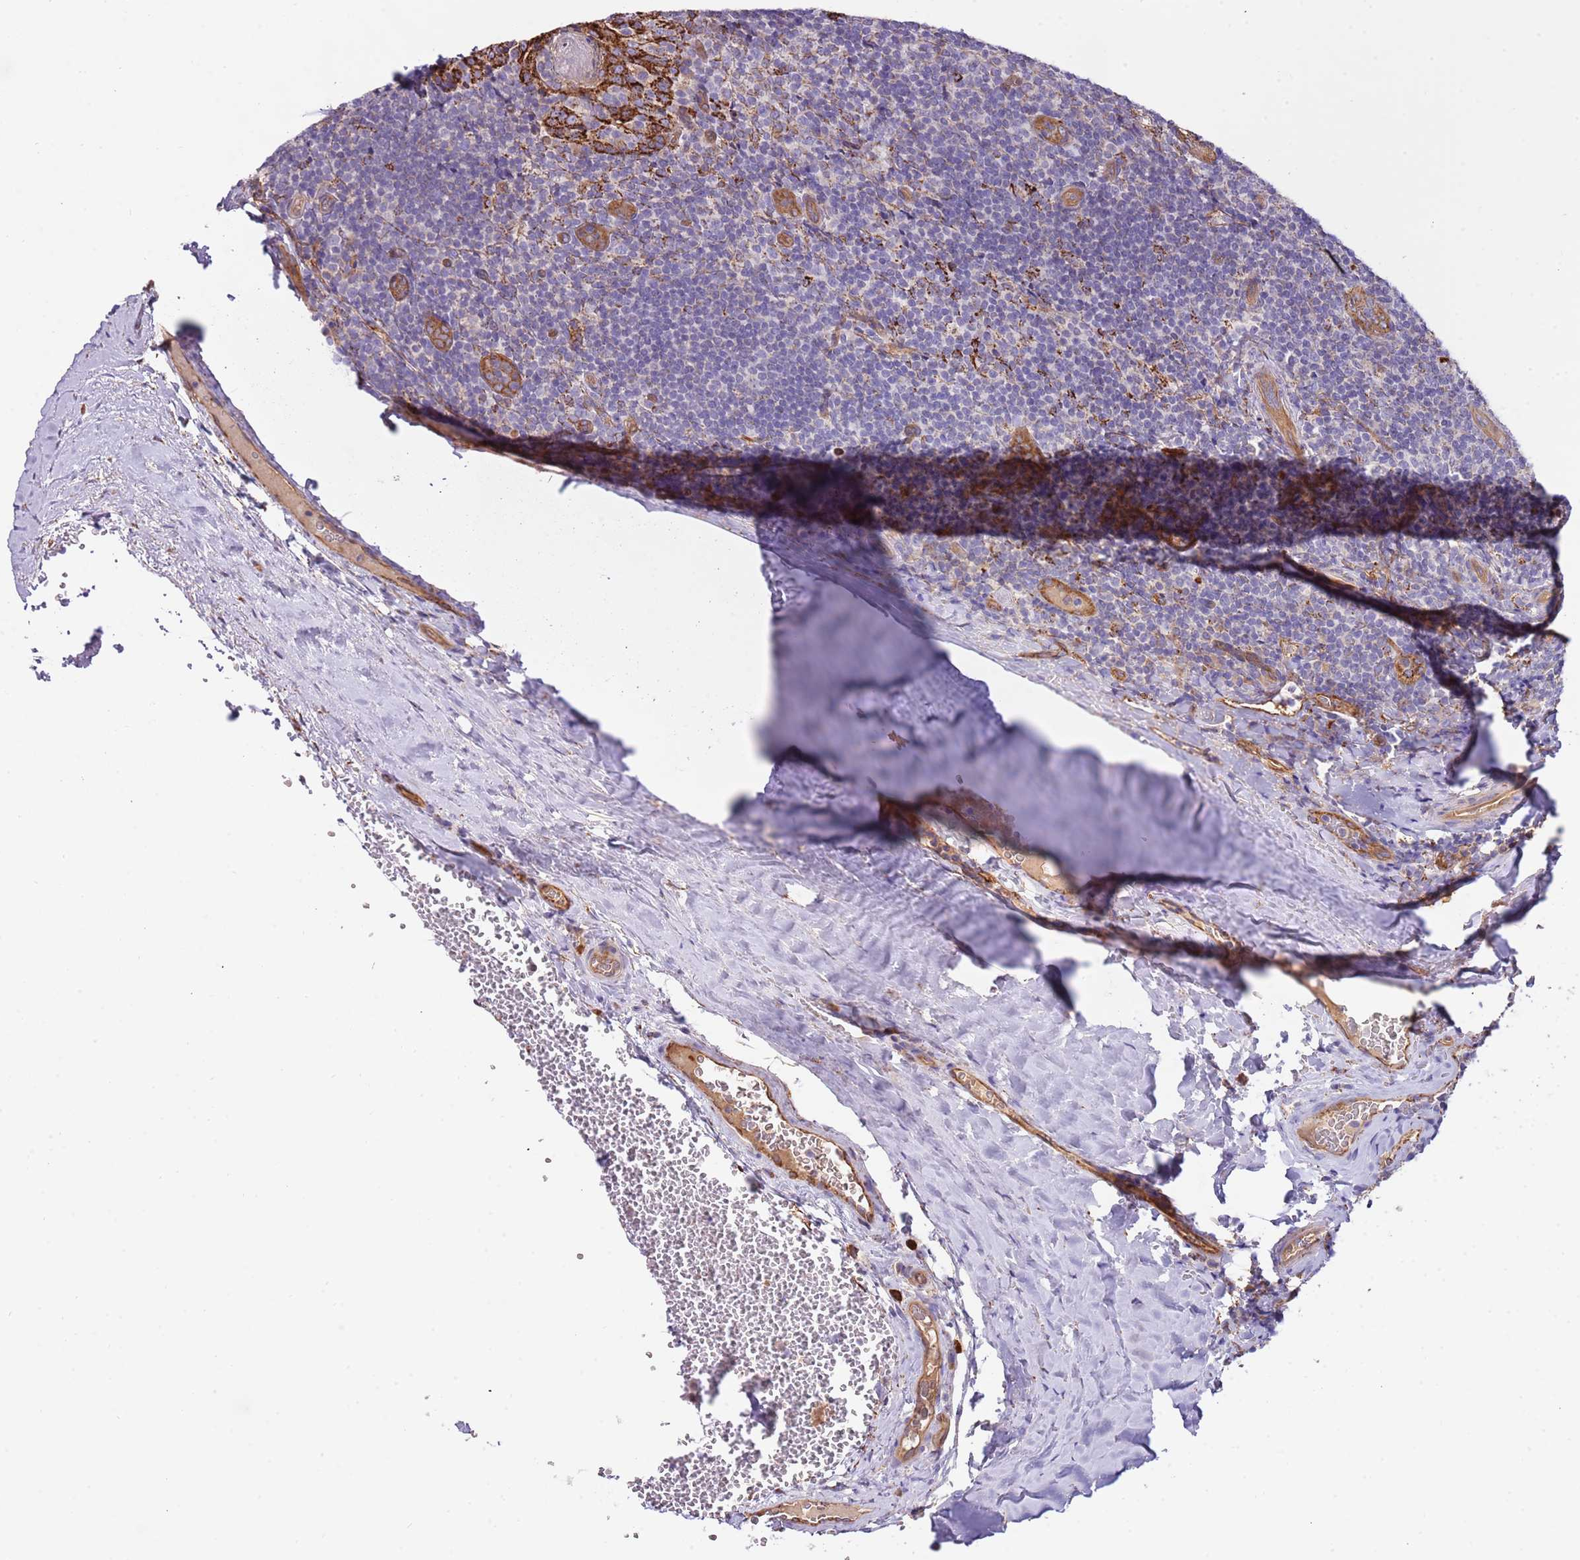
{"staining": {"intensity": "strong", "quantity": "25%-75%", "location": "cytoplasmic/membranous"}, "tissue": "tonsil", "cell_type": "Germinal center cells", "image_type": "normal", "snomed": [{"axis": "morphology", "description": "Normal tissue, NOS"}, {"axis": "topography", "description": "Tonsil"}], "caption": "DAB immunohistochemical staining of benign tonsil reveals strong cytoplasmic/membranous protein positivity in about 25%-75% of germinal center cells.", "gene": "DOCK6", "patient": {"sex": "male", "age": 17}}